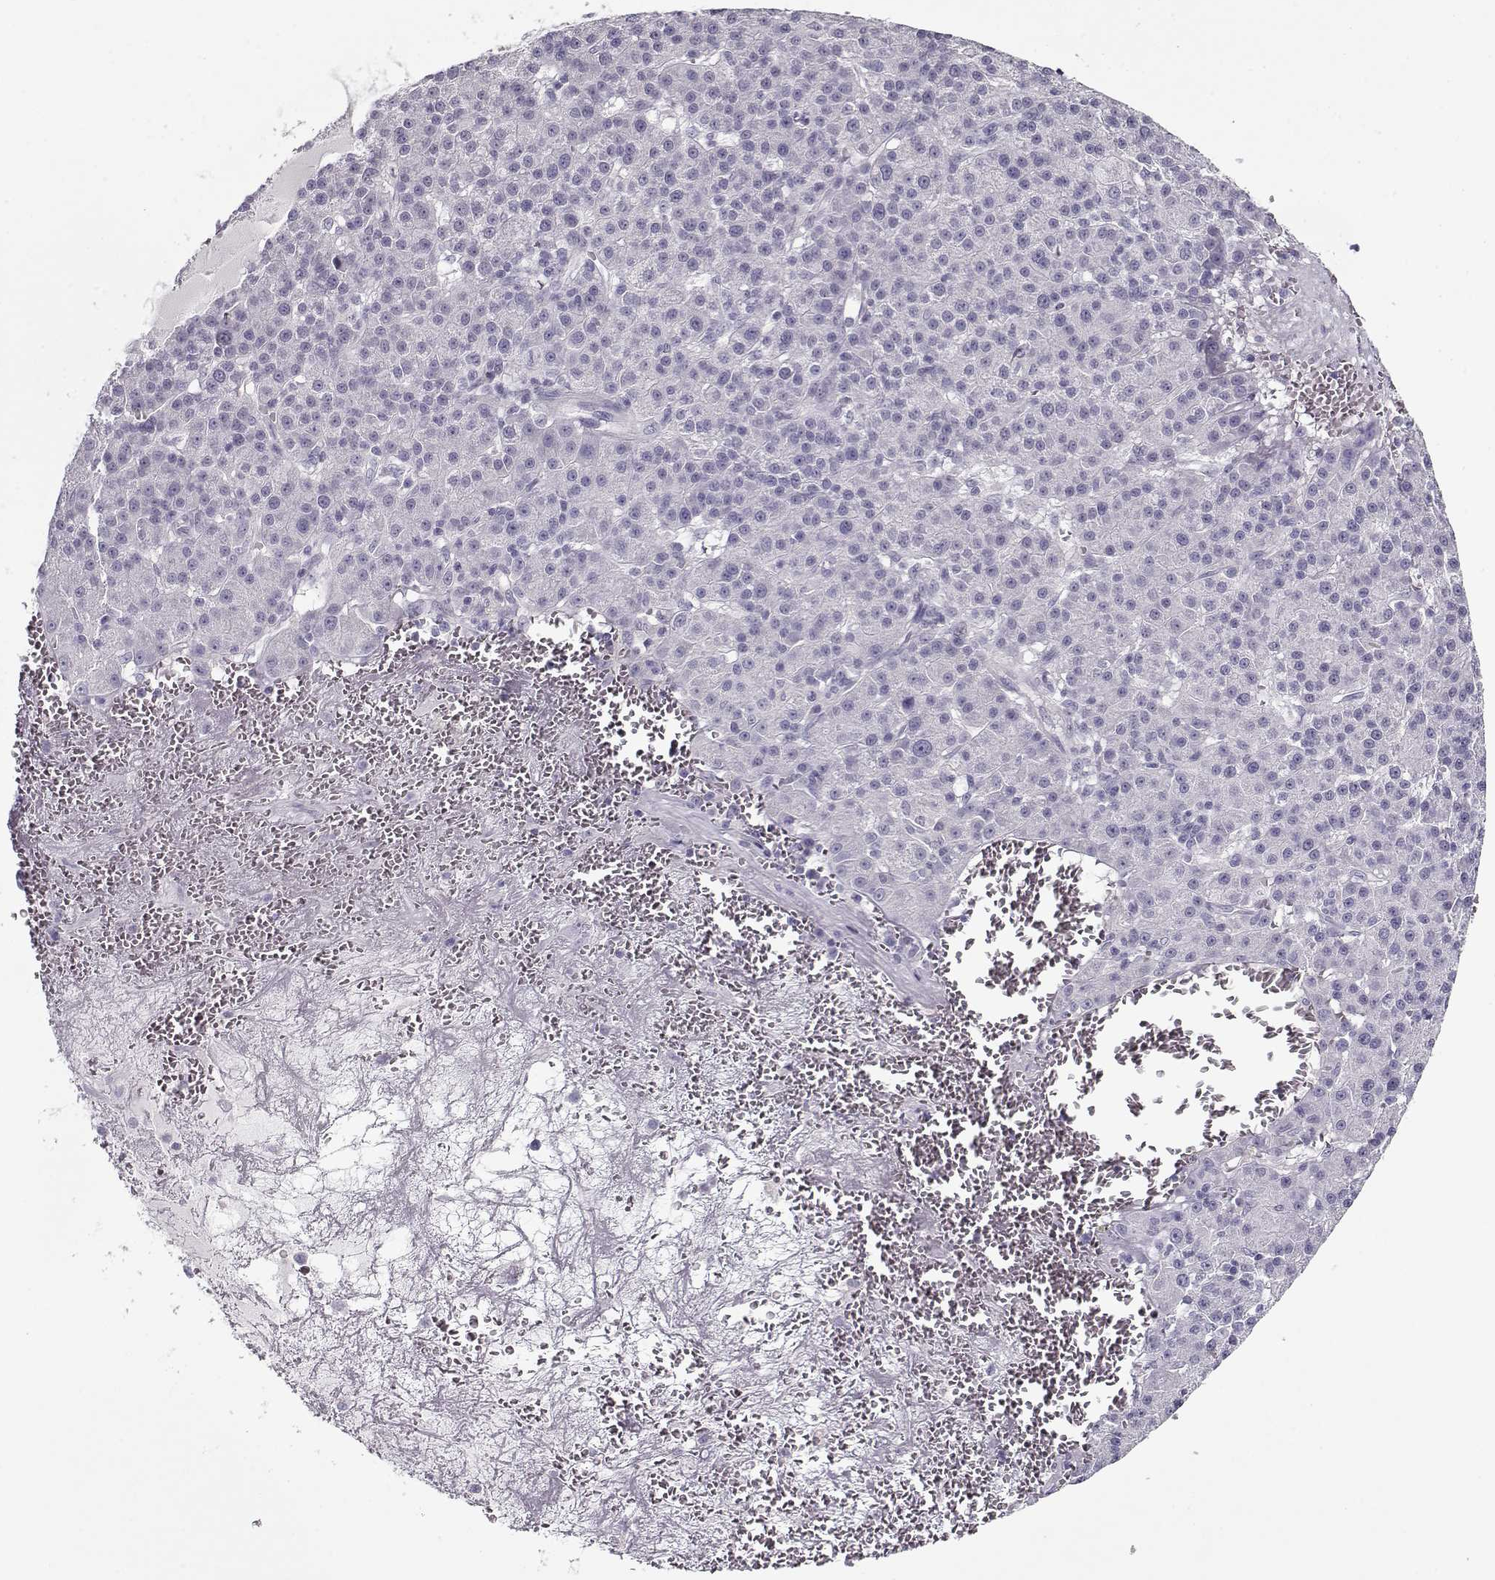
{"staining": {"intensity": "negative", "quantity": "none", "location": "none"}, "tissue": "liver cancer", "cell_type": "Tumor cells", "image_type": "cancer", "snomed": [{"axis": "morphology", "description": "Carcinoma, Hepatocellular, NOS"}, {"axis": "topography", "description": "Liver"}], "caption": "Immunohistochemistry photomicrograph of neoplastic tissue: human liver cancer stained with DAB (3,3'-diaminobenzidine) shows no significant protein positivity in tumor cells.", "gene": "CCDC136", "patient": {"sex": "female", "age": 60}}